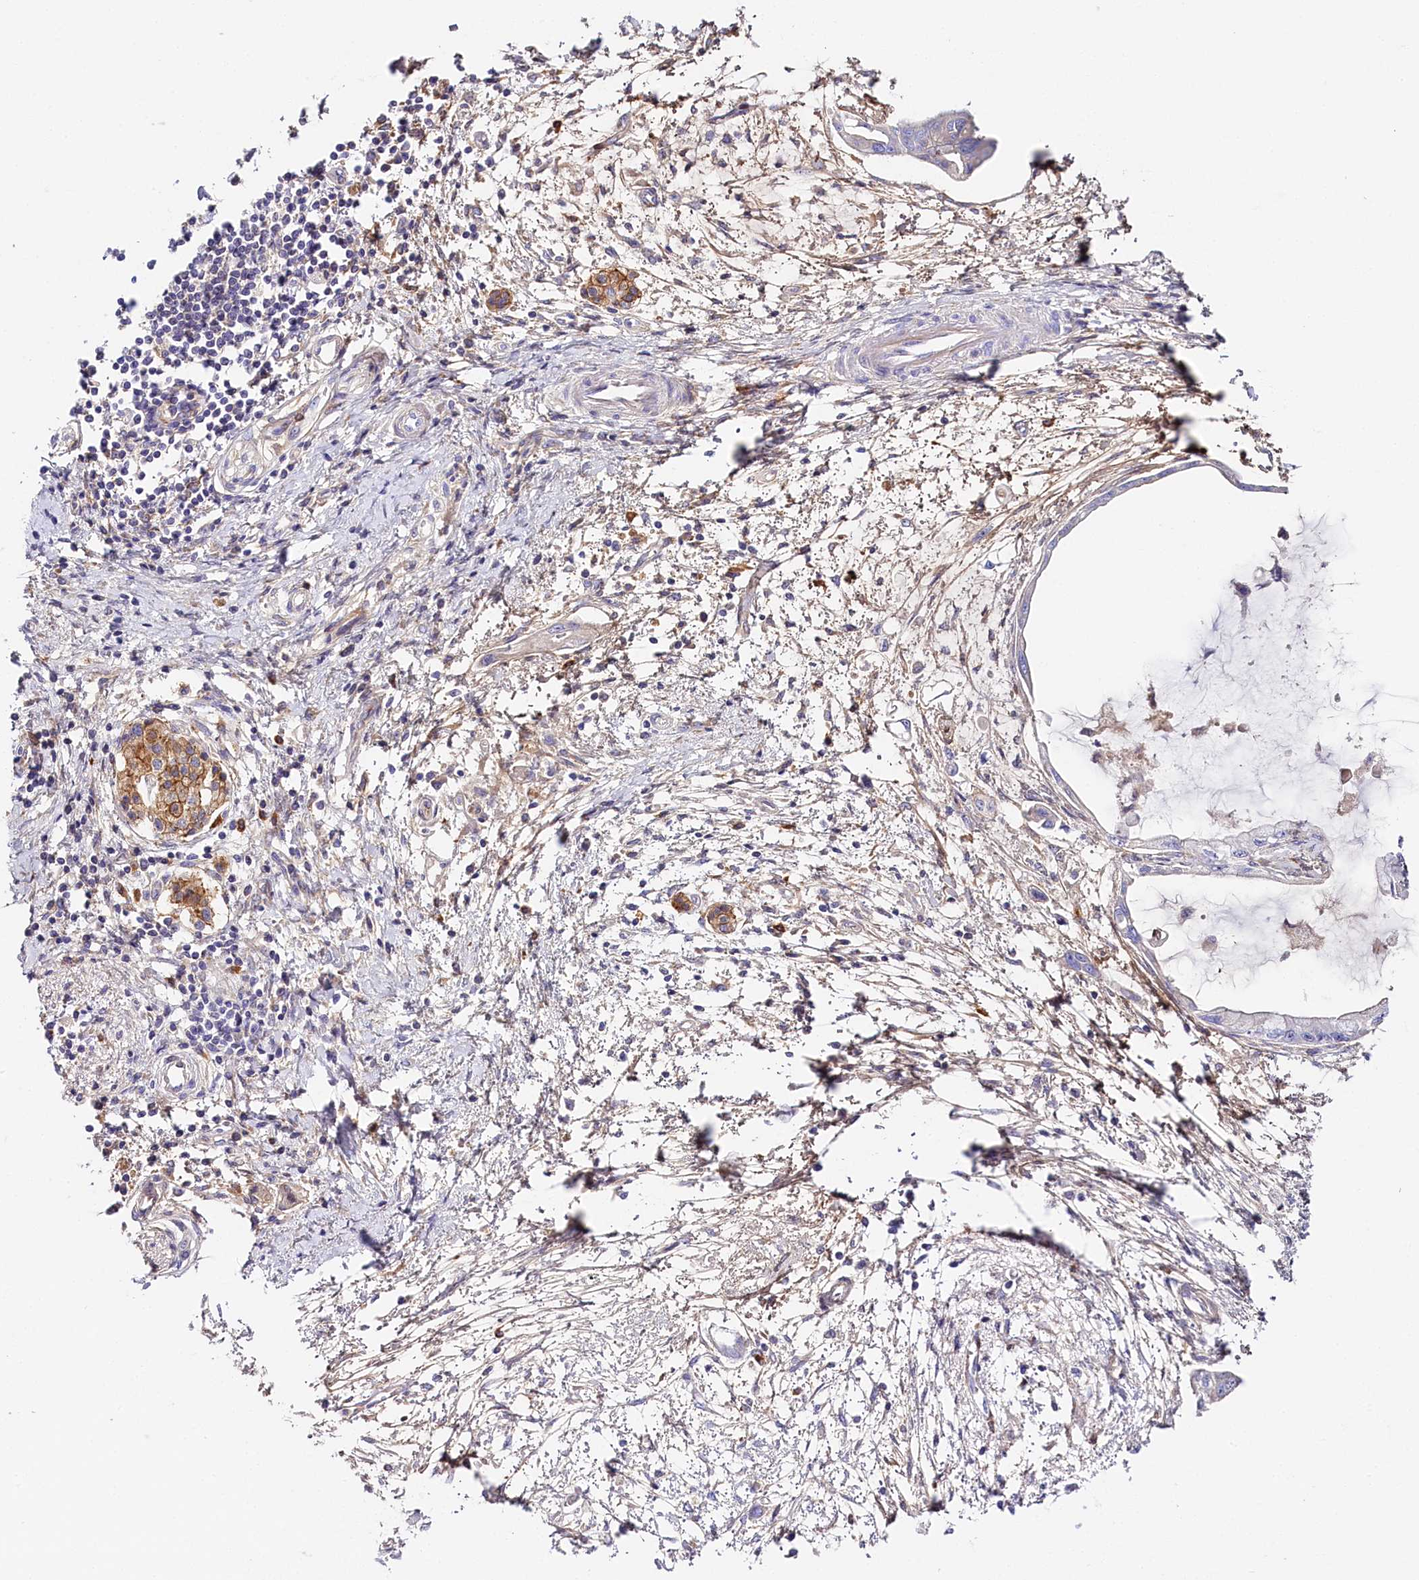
{"staining": {"intensity": "negative", "quantity": "none", "location": "none"}, "tissue": "pancreatic cancer", "cell_type": "Tumor cells", "image_type": "cancer", "snomed": [{"axis": "morphology", "description": "Adenocarcinoma, NOS"}, {"axis": "topography", "description": "Pancreas"}], "caption": "High power microscopy histopathology image of an immunohistochemistry (IHC) photomicrograph of pancreatic cancer, revealing no significant expression in tumor cells.", "gene": "KATNB1", "patient": {"sex": "male", "age": 48}}